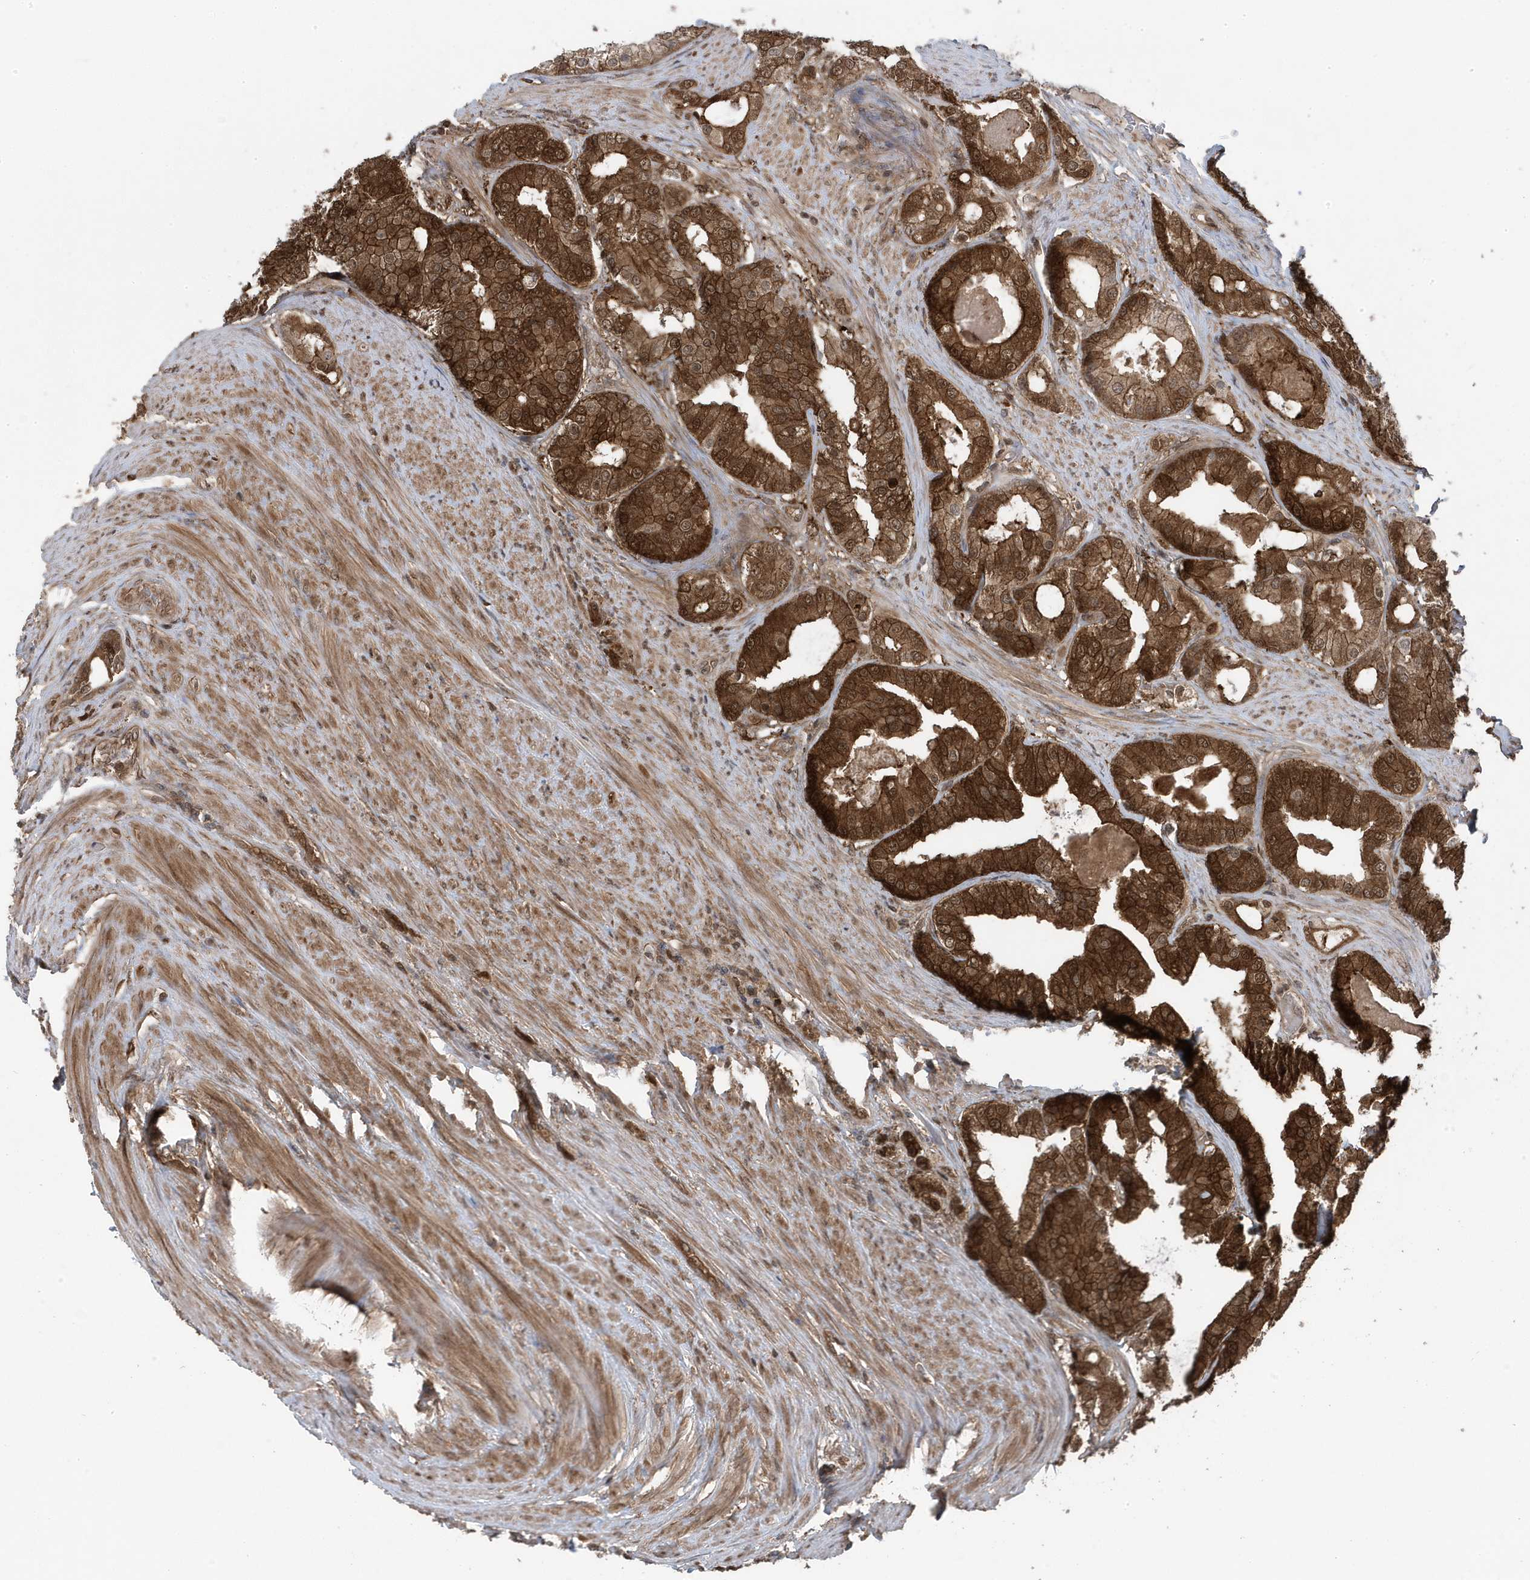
{"staining": {"intensity": "strong", "quantity": ">75%", "location": "cytoplasmic/membranous,nuclear"}, "tissue": "prostate cancer", "cell_type": "Tumor cells", "image_type": "cancer", "snomed": [{"axis": "morphology", "description": "Adenocarcinoma, High grade"}, {"axis": "topography", "description": "Prostate"}], "caption": "Human prostate high-grade adenocarcinoma stained with a protein marker reveals strong staining in tumor cells.", "gene": "MAPK1IP1L", "patient": {"sex": "male", "age": 60}}